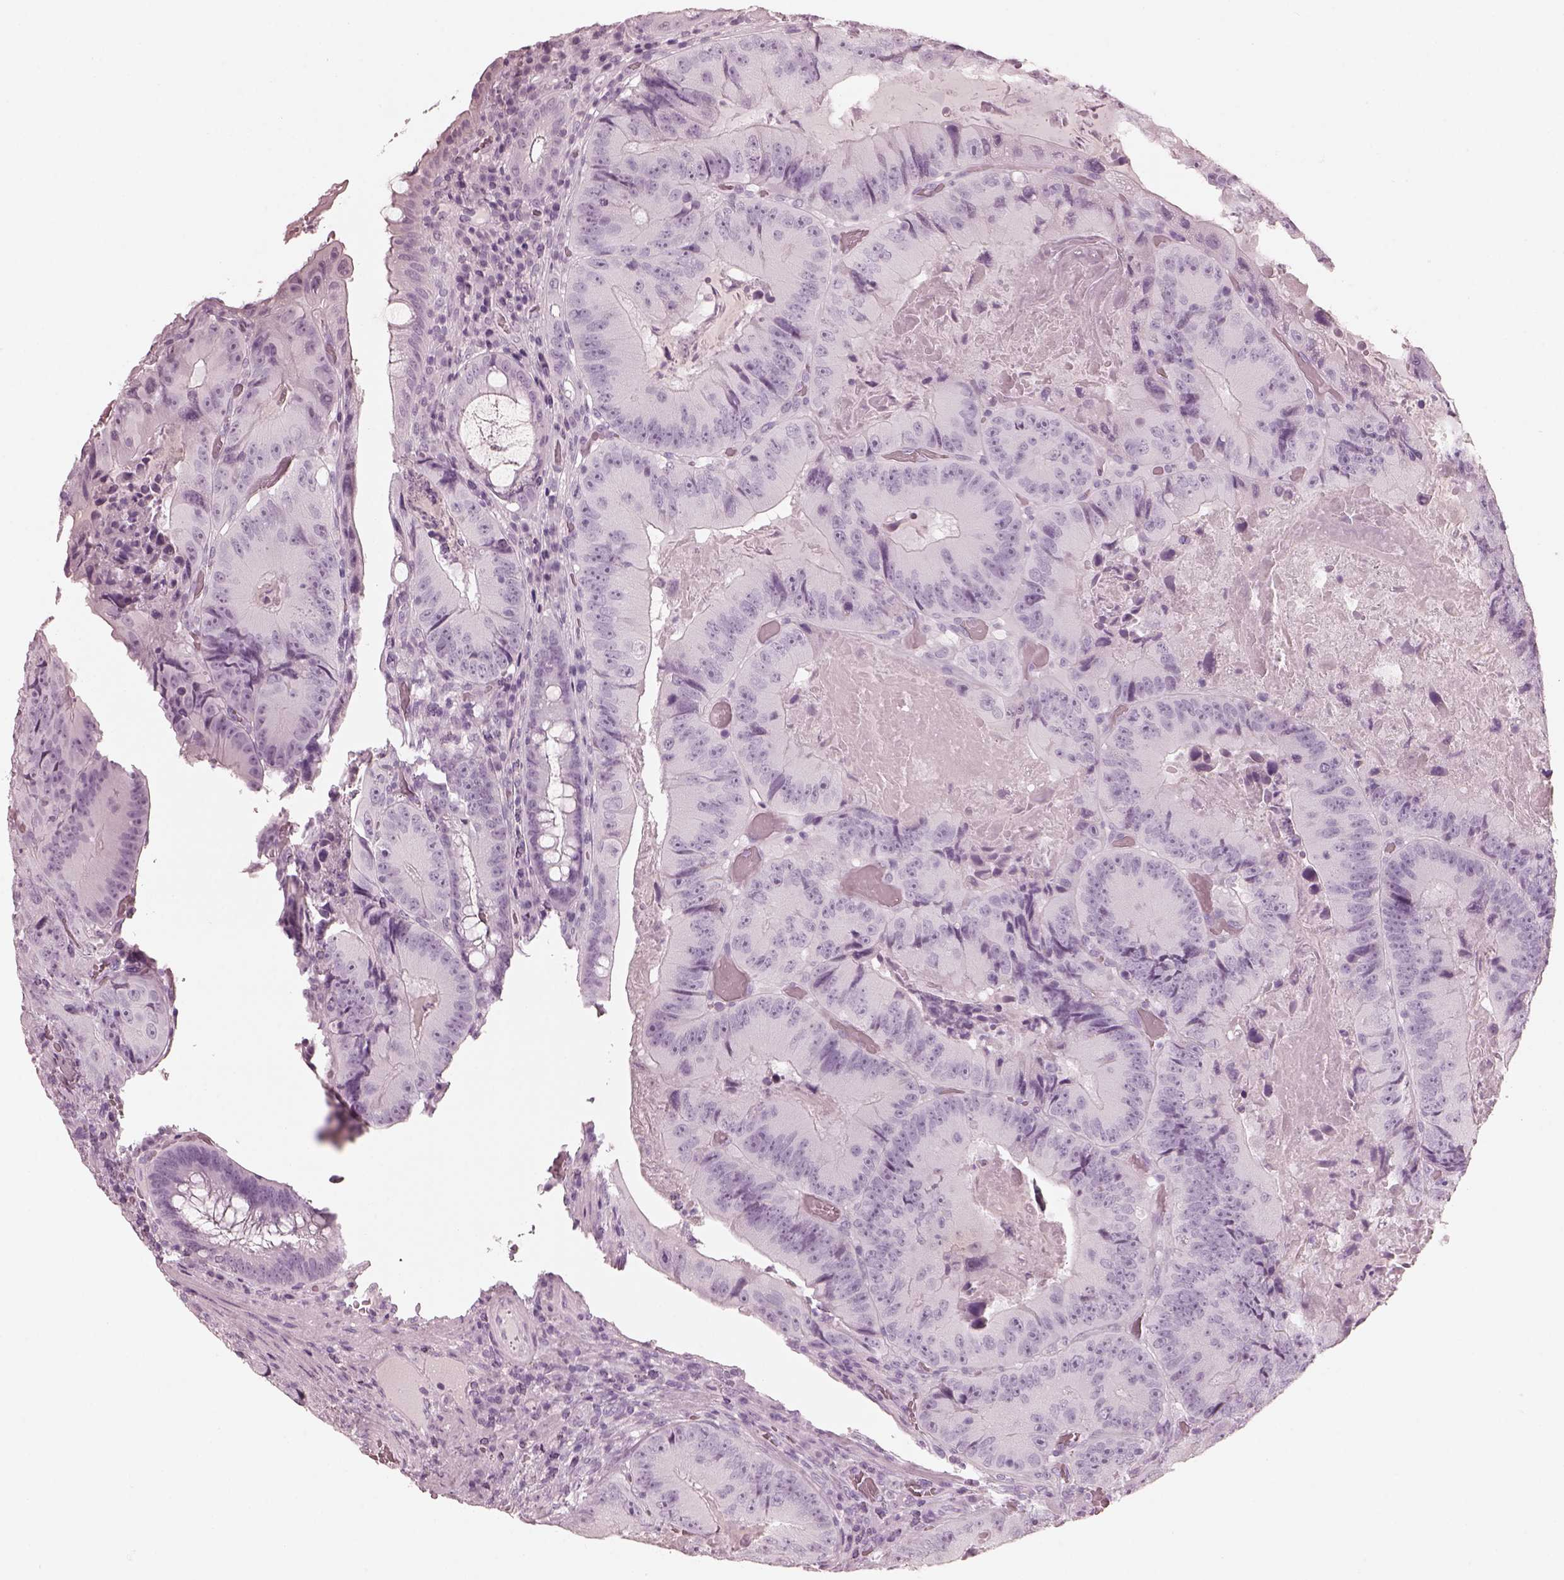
{"staining": {"intensity": "negative", "quantity": "none", "location": "none"}, "tissue": "colorectal cancer", "cell_type": "Tumor cells", "image_type": "cancer", "snomed": [{"axis": "morphology", "description": "Adenocarcinoma, NOS"}, {"axis": "topography", "description": "Colon"}], "caption": "Immunohistochemistry (IHC) image of colorectal cancer stained for a protein (brown), which displays no staining in tumor cells.", "gene": "FABP9", "patient": {"sex": "female", "age": 86}}